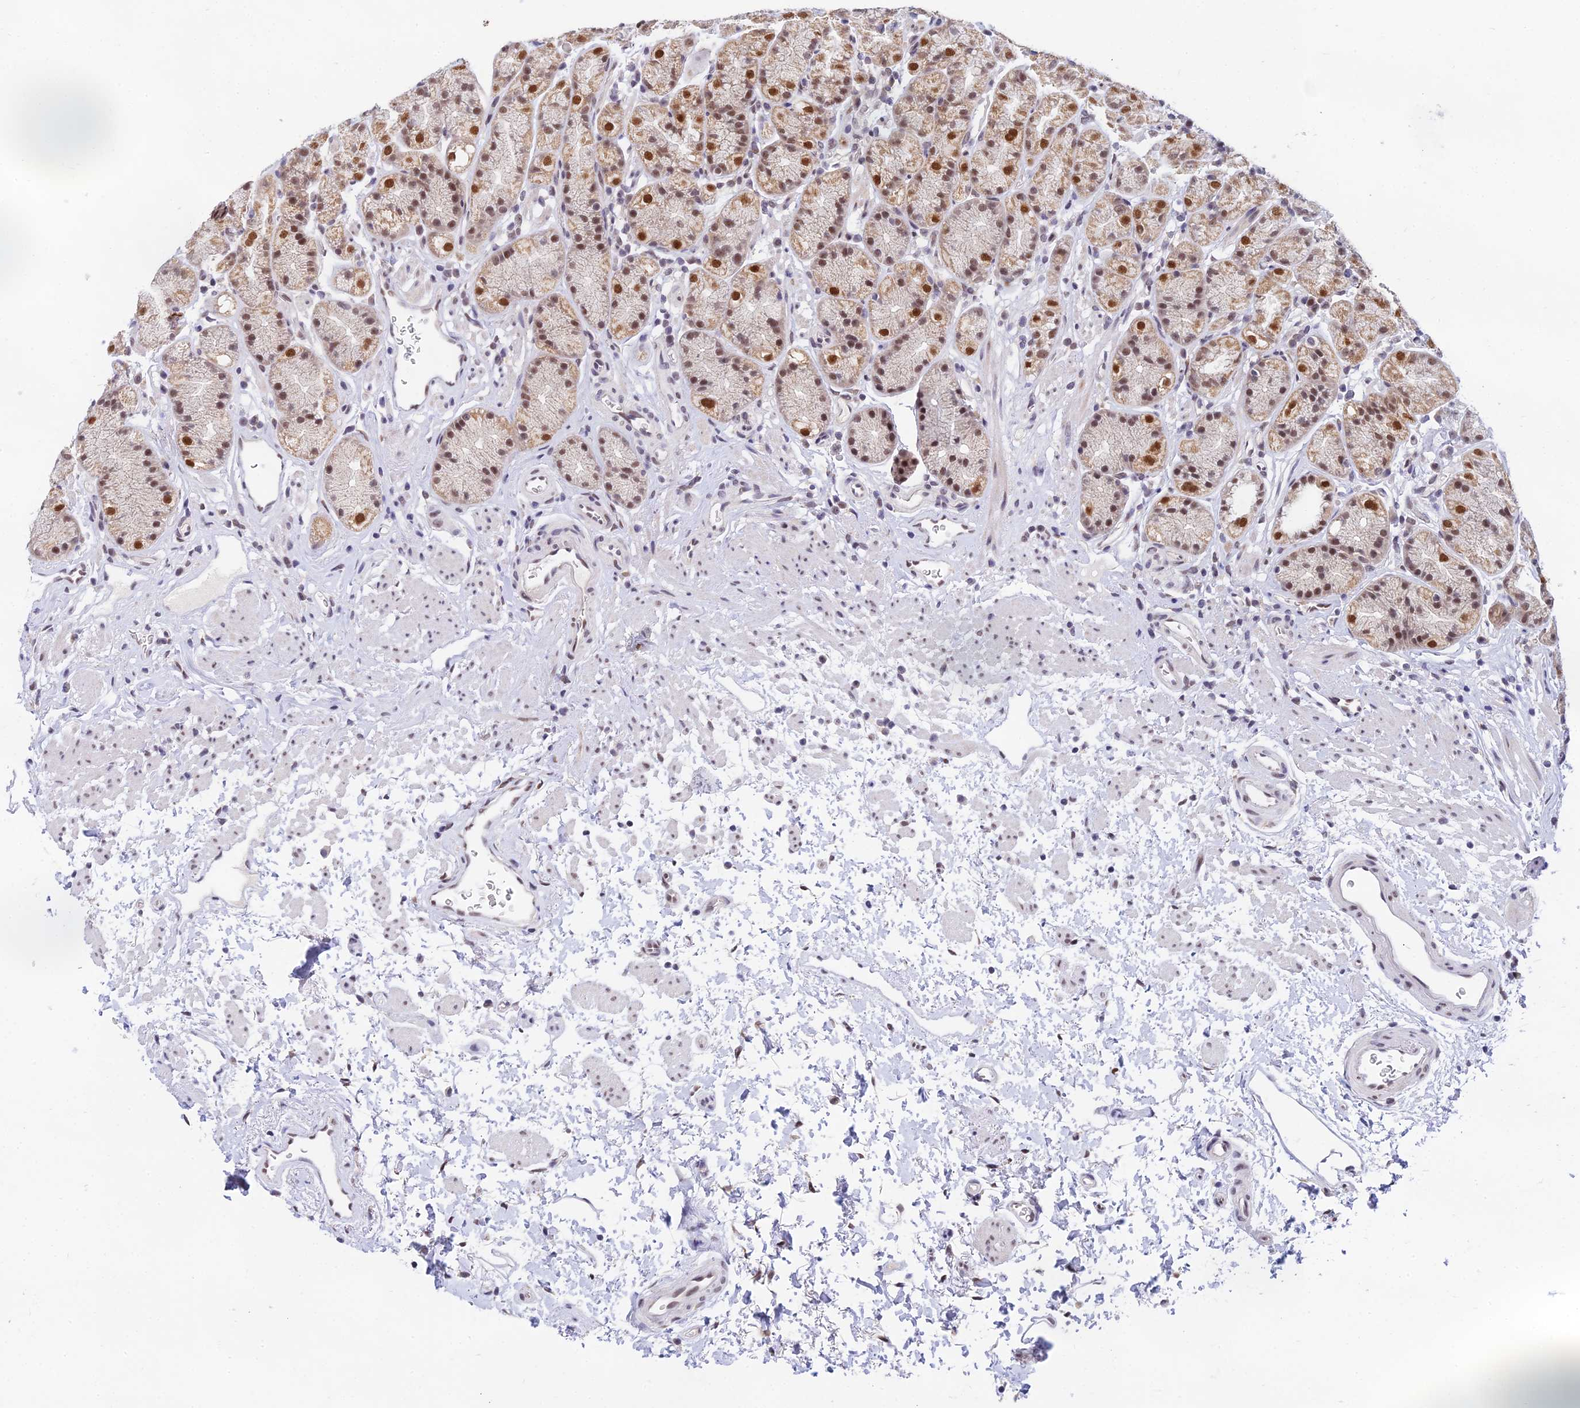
{"staining": {"intensity": "moderate", "quantity": ">75%", "location": "cytoplasmic/membranous,nuclear"}, "tissue": "stomach", "cell_type": "Glandular cells", "image_type": "normal", "snomed": [{"axis": "morphology", "description": "Normal tissue, NOS"}, {"axis": "topography", "description": "Stomach"}], "caption": "A brown stain highlights moderate cytoplasmic/membranous,nuclear staining of a protein in glandular cells of benign stomach. (IHC, brightfield microscopy, high magnification).", "gene": "C2orf49", "patient": {"sex": "male", "age": 63}}